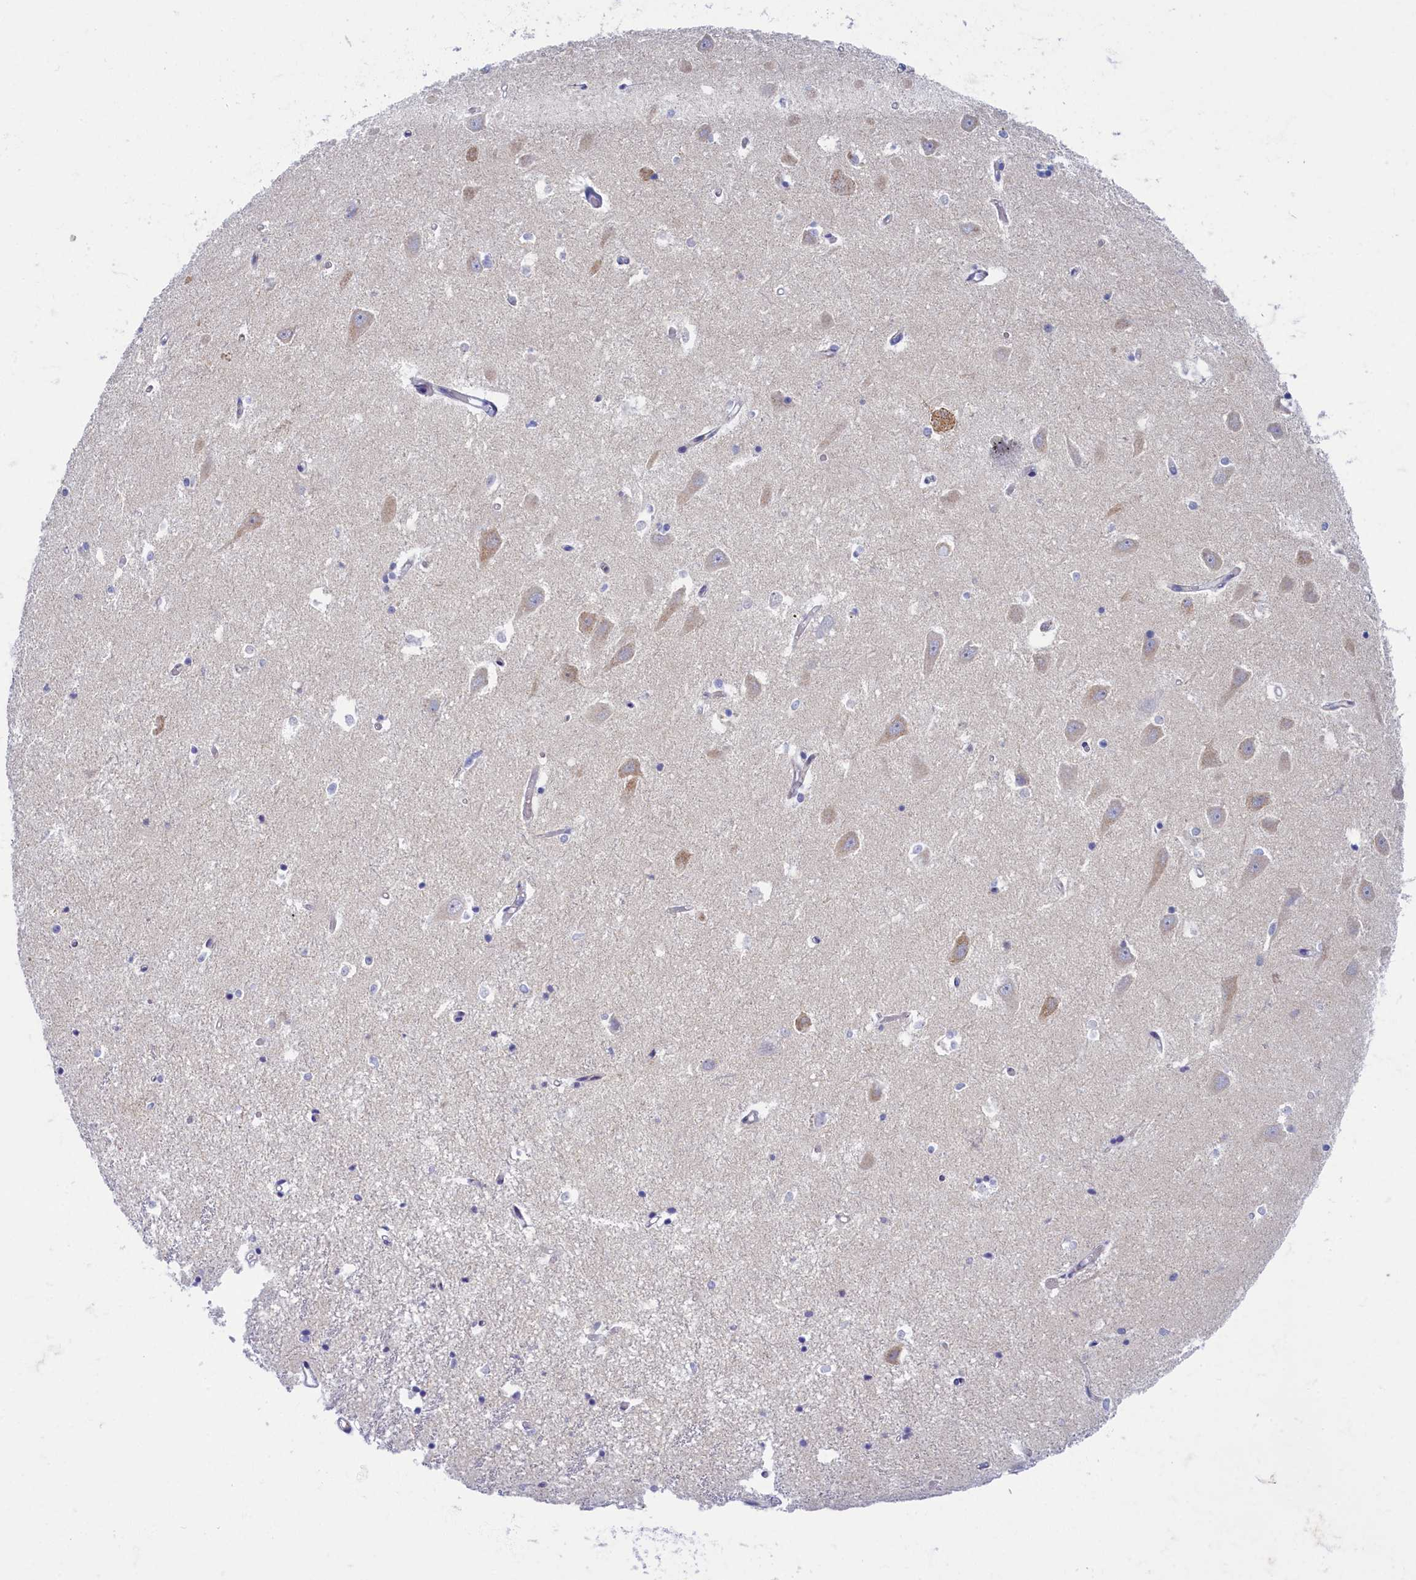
{"staining": {"intensity": "negative", "quantity": "none", "location": "none"}, "tissue": "hippocampus", "cell_type": "Glial cells", "image_type": "normal", "snomed": [{"axis": "morphology", "description": "Normal tissue, NOS"}, {"axis": "topography", "description": "Hippocampus"}], "caption": "Immunohistochemical staining of unremarkable hippocampus exhibits no significant staining in glial cells.", "gene": "OCIAD2", "patient": {"sex": "male", "age": 70}}